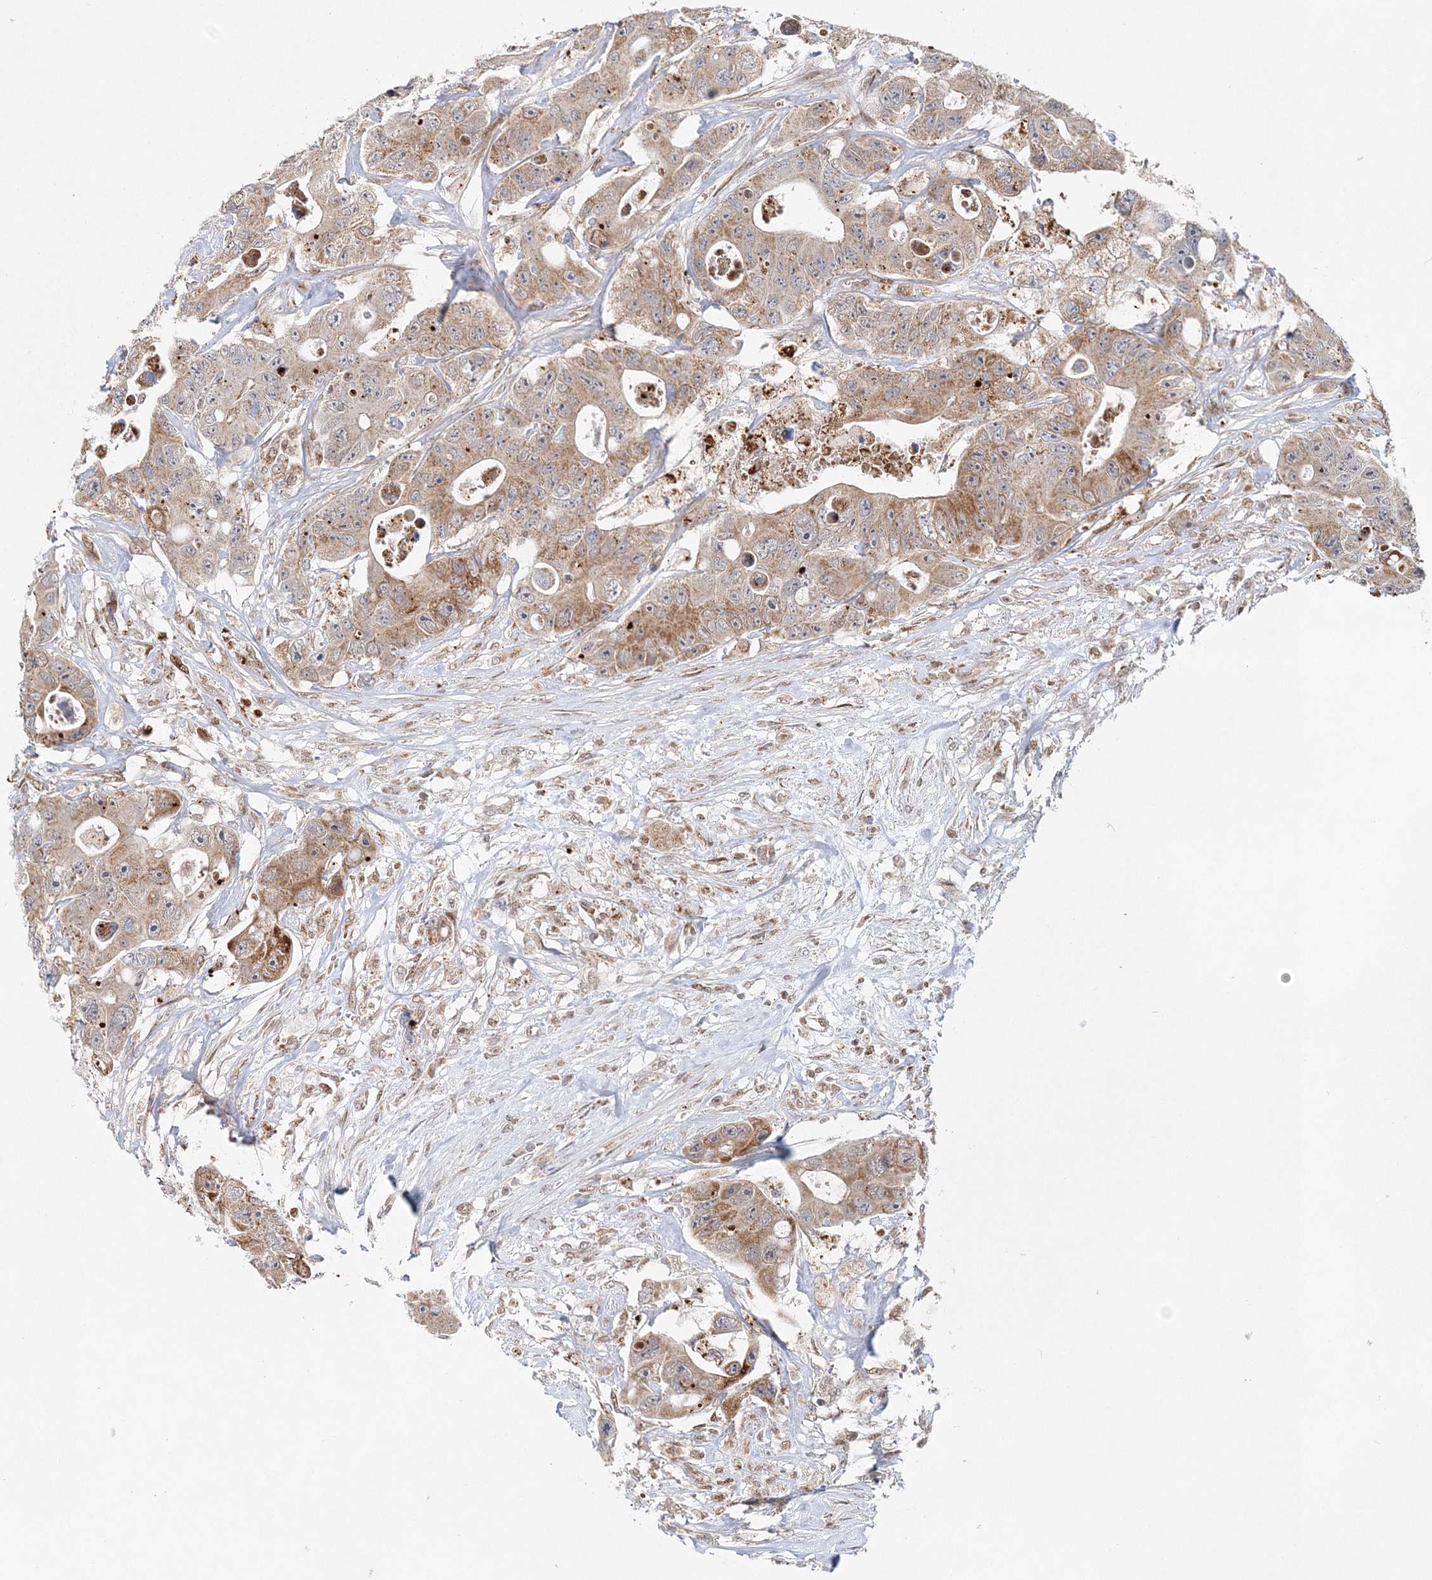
{"staining": {"intensity": "moderate", "quantity": ">75%", "location": "cytoplasmic/membranous"}, "tissue": "colorectal cancer", "cell_type": "Tumor cells", "image_type": "cancer", "snomed": [{"axis": "morphology", "description": "Adenocarcinoma, NOS"}, {"axis": "topography", "description": "Colon"}], "caption": "Immunohistochemistry photomicrograph of human colorectal cancer stained for a protein (brown), which displays medium levels of moderate cytoplasmic/membranous positivity in about >75% of tumor cells.", "gene": "RAB11FIP2", "patient": {"sex": "female", "age": 46}}